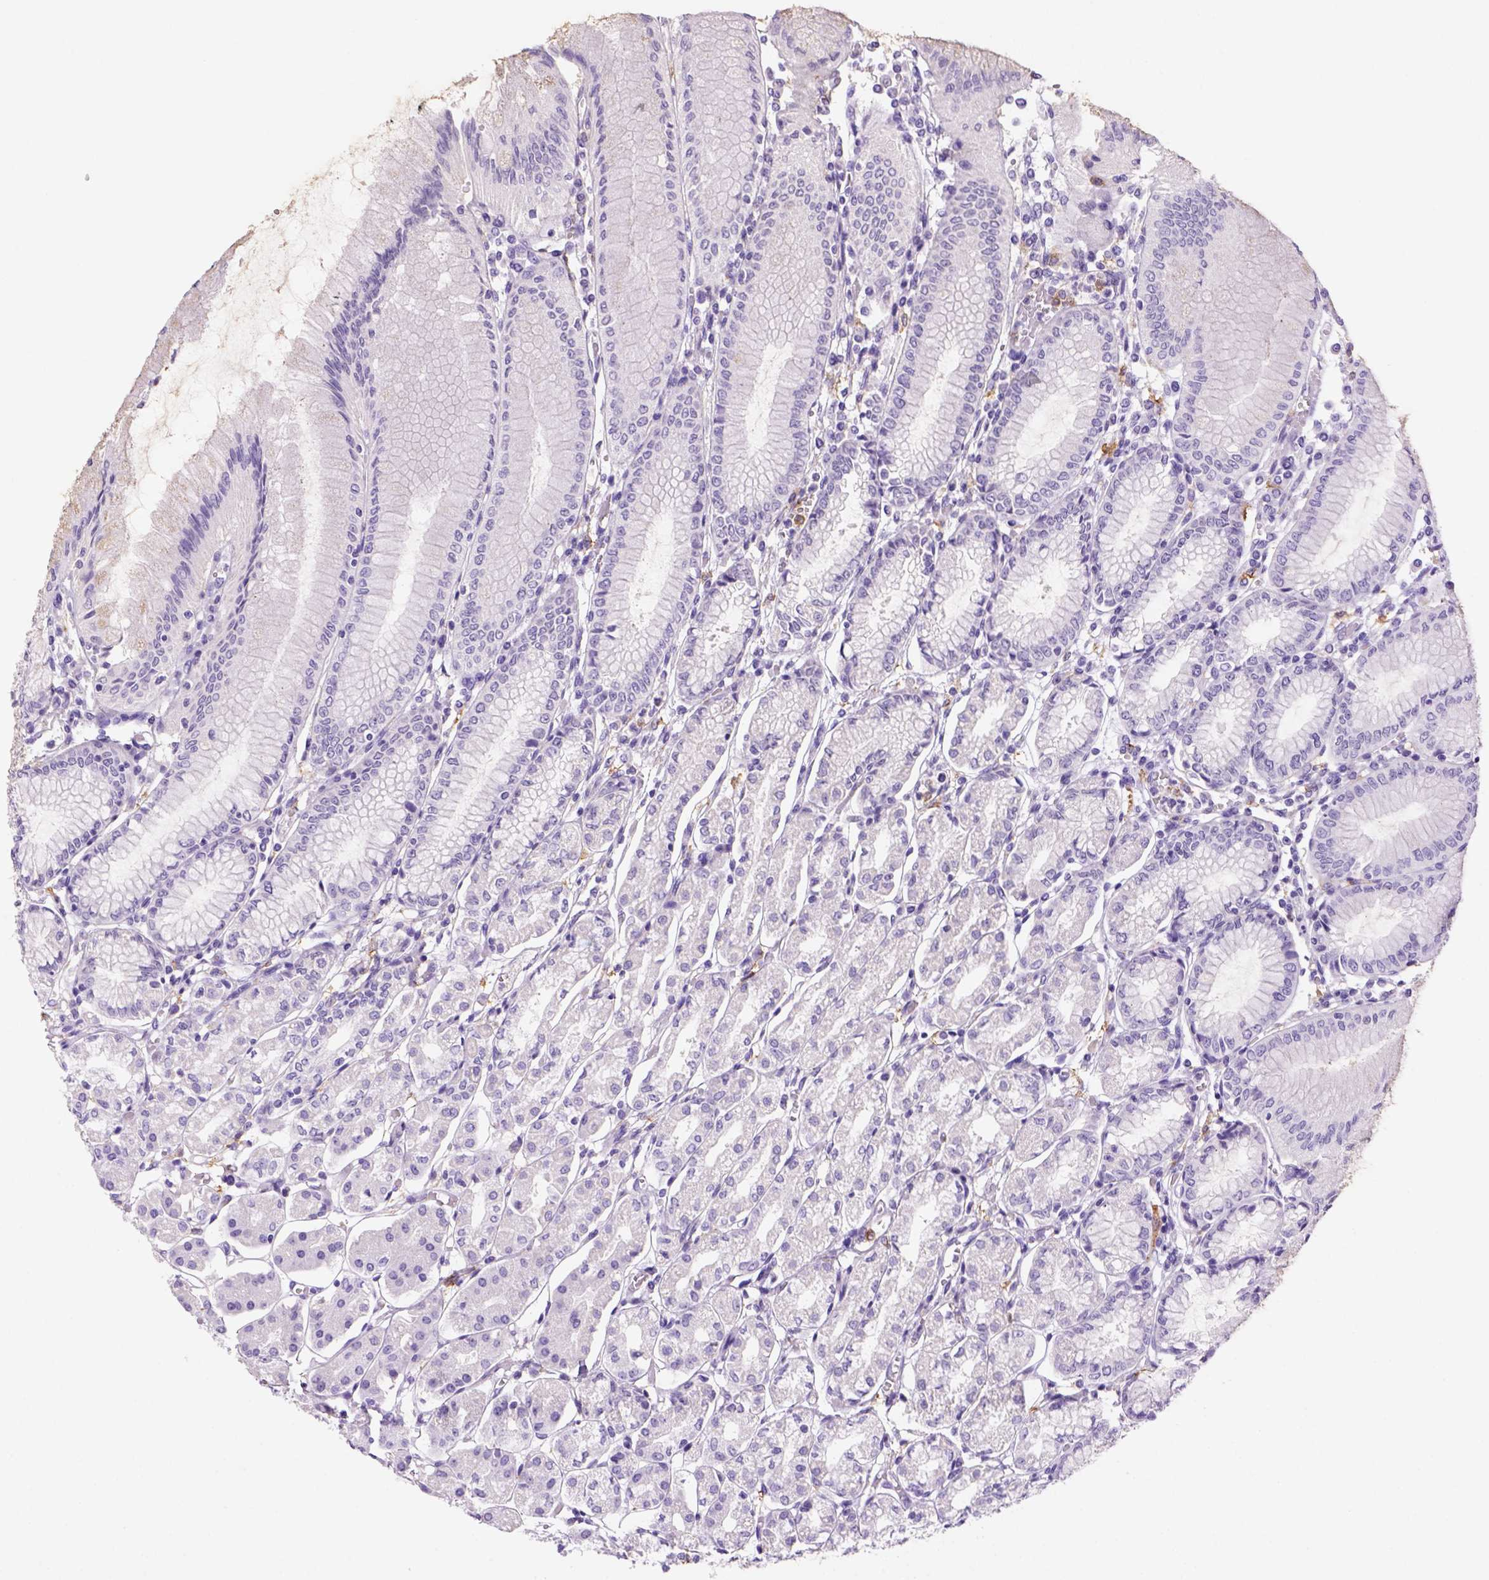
{"staining": {"intensity": "negative", "quantity": "none", "location": "none"}, "tissue": "stomach", "cell_type": "Glandular cells", "image_type": "normal", "snomed": [{"axis": "morphology", "description": "Normal tissue, NOS"}, {"axis": "topography", "description": "Skeletal muscle"}, {"axis": "topography", "description": "Stomach"}], "caption": "A histopathology image of stomach stained for a protein shows no brown staining in glandular cells. (Stains: DAB (3,3'-diaminobenzidine) immunohistochemistry with hematoxylin counter stain, Microscopy: brightfield microscopy at high magnification).", "gene": "CD14", "patient": {"sex": "female", "age": 57}}